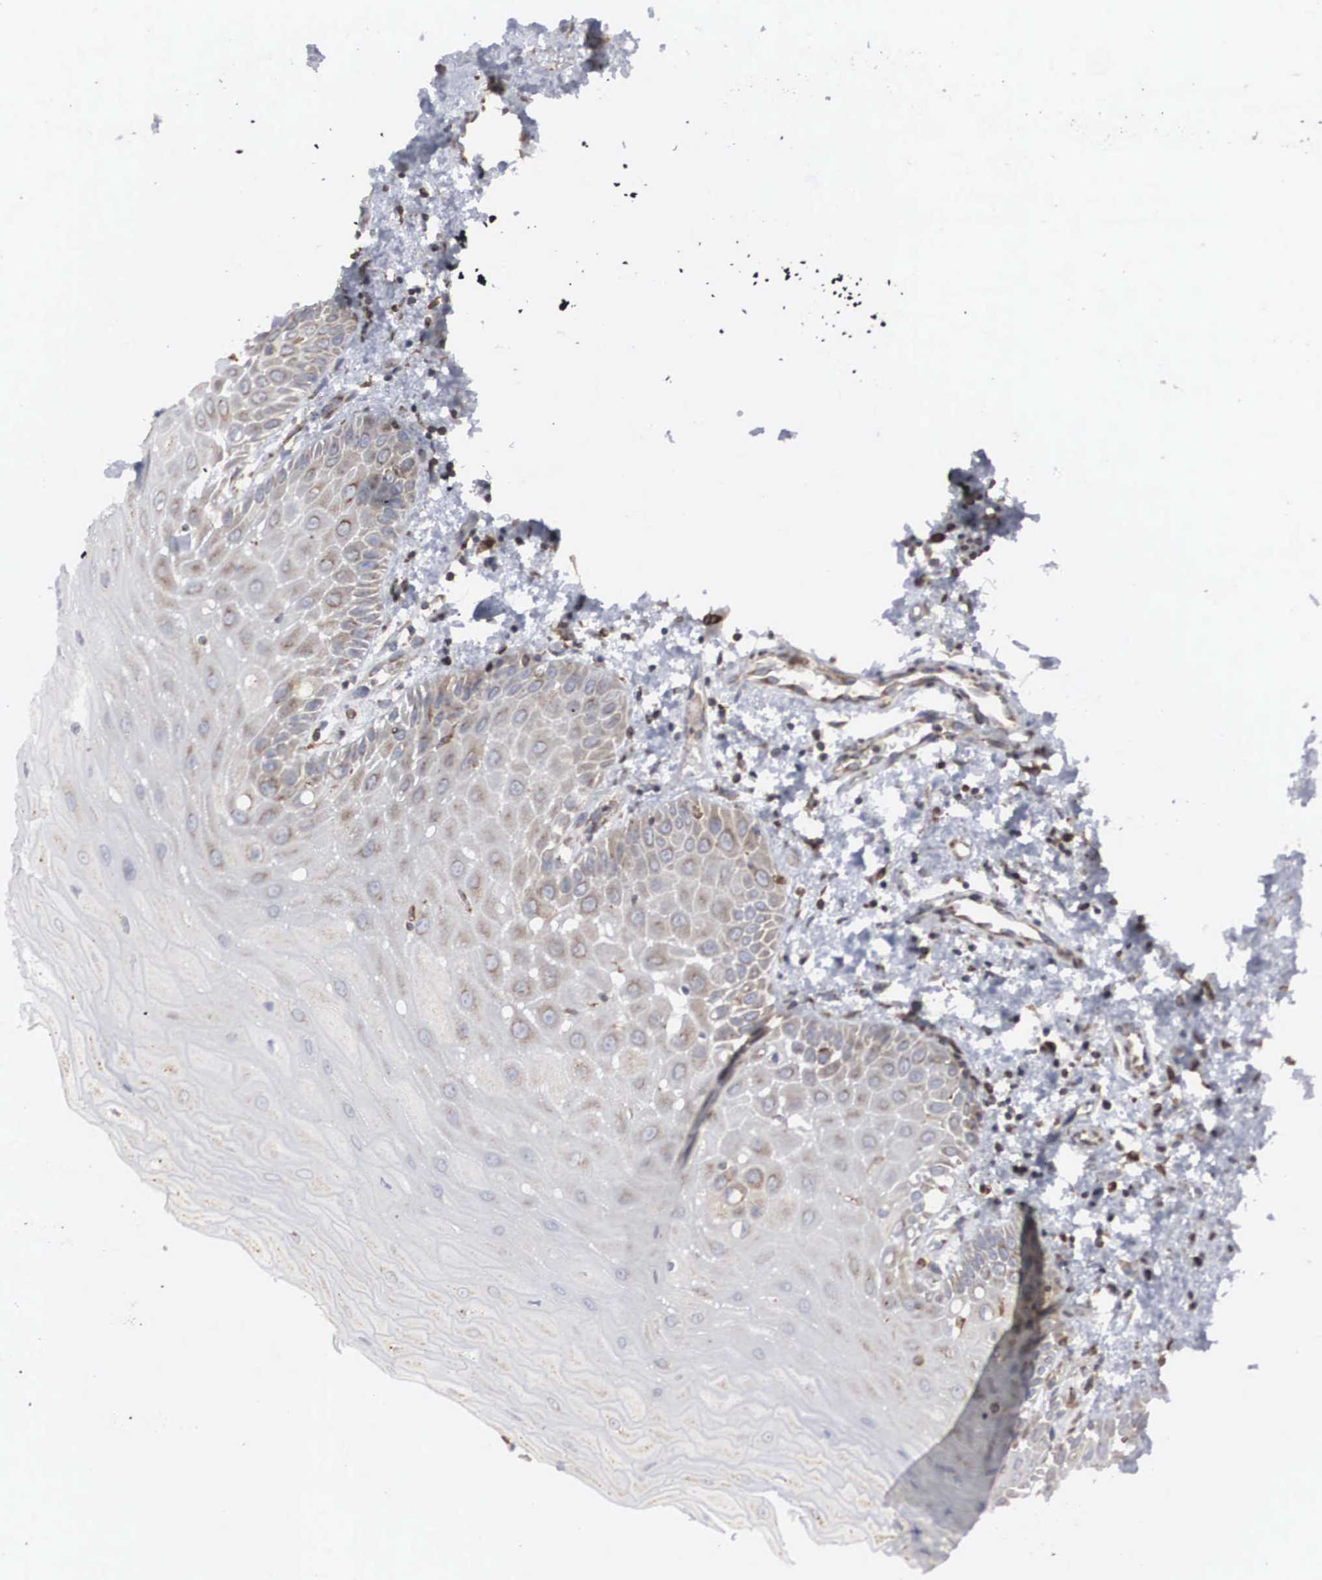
{"staining": {"intensity": "moderate", "quantity": ">75%", "location": "cytoplasmic/membranous"}, "tissue": "oral mucosa", "cell_type": "Squamous epithelial cells", "image_type": "normal", "snomed": [{"axis": "morphology", "description": "Normal tissue, NOS"}, {"axis": "topography", "description": "Oral tissue"}], "caption": "High-magnification brightfield microscopy of normal oral mucosa stained with DAB (brown) and counterstained with hematoxylin (blue). squamous epithelial cells exhibit moderate cytoplasmic/membranous staining is seen in about>75% of cells.", "gene": "CTAGE15", "patient": {"sex": "male", "age": 54}}